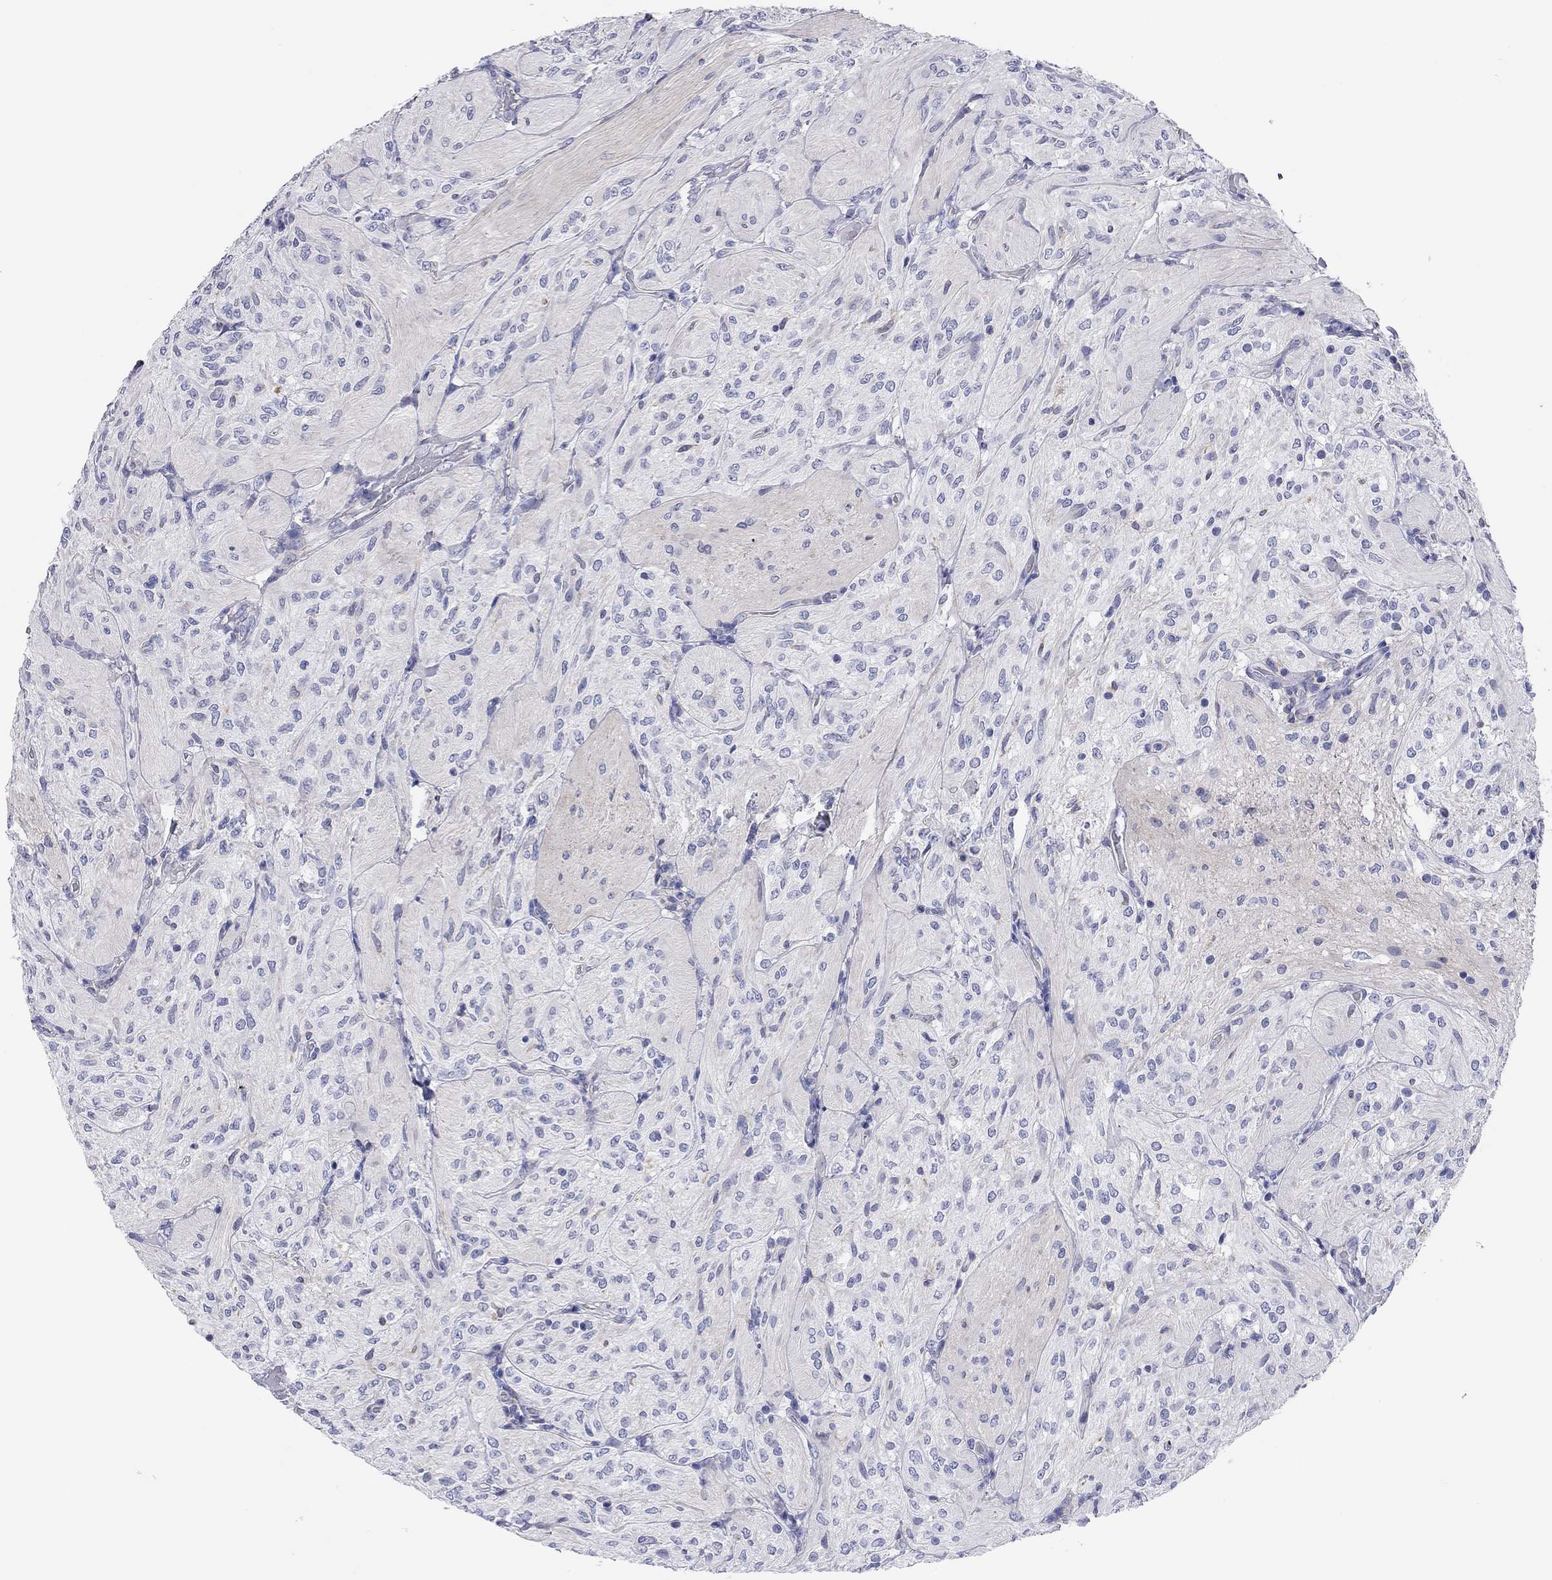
{"staining": {"intensity": "negative", "quantity": "none", "location": "none"}, "tissue": "glioma", "cell_type": "Tumor cells", "image_type": "cancer", "snomed": [{"axis": "morphology", "description": "Glioma, malignant, Low grade"}, {"axis": "topography", "description": "Brain"}], "caption": "Protein analysis of malignant glioma (low-grade) exhibits no significant expression in tumor cells.", "gene": "TMEM221", "patient": {"sex": "male", "age": 3}}